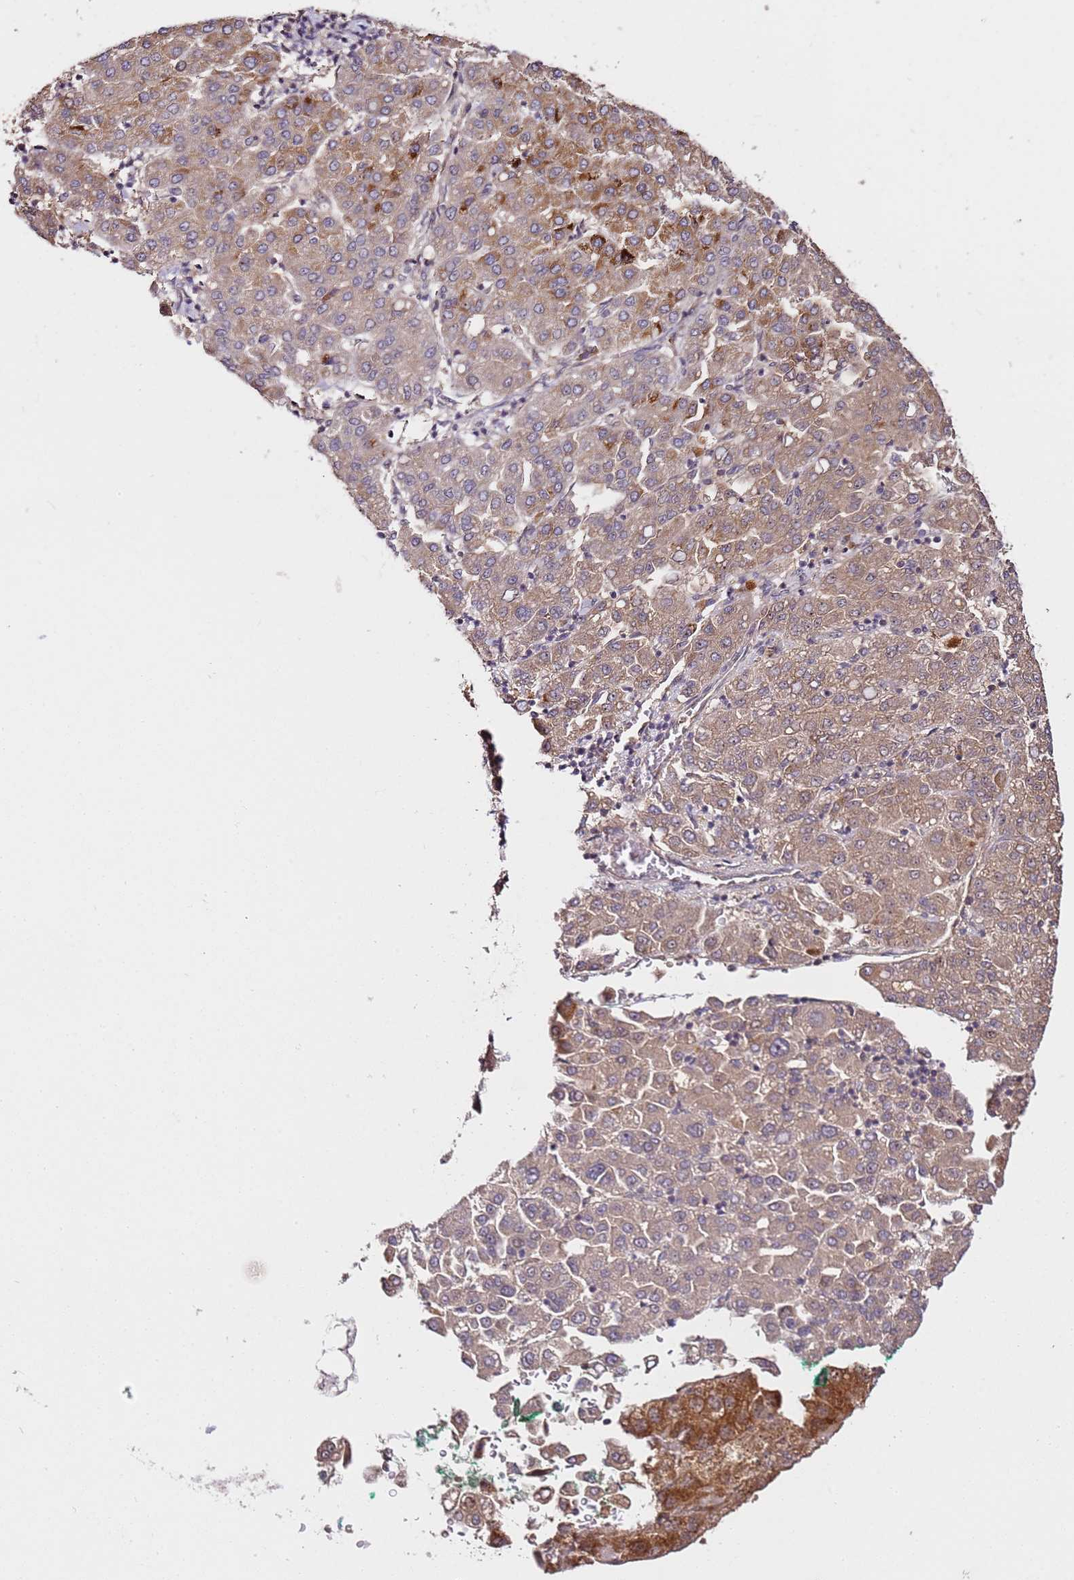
{"staining": {"intensity": "moderate", "quantity": ">75%", "location": "cytoplasmic/membranous"}, "tissue": "liver cancer", "cell_type": "Tumor cells", "image_type": "cancer", "snomed": [{"axis": "morphology", "description": "Carcinoma, Hepatocellular, NOS"}, {"axis": "topography", "description": "Liver"}], "caption": "Immunohistochemical staining of hepatocellular carcinoma (liver) reveals moderate cytoplasmic/membranous protein staining in approximately >75% of tumor cells.", "gene": "DDX27", "patient": {"sex": "male", "age": 65}}